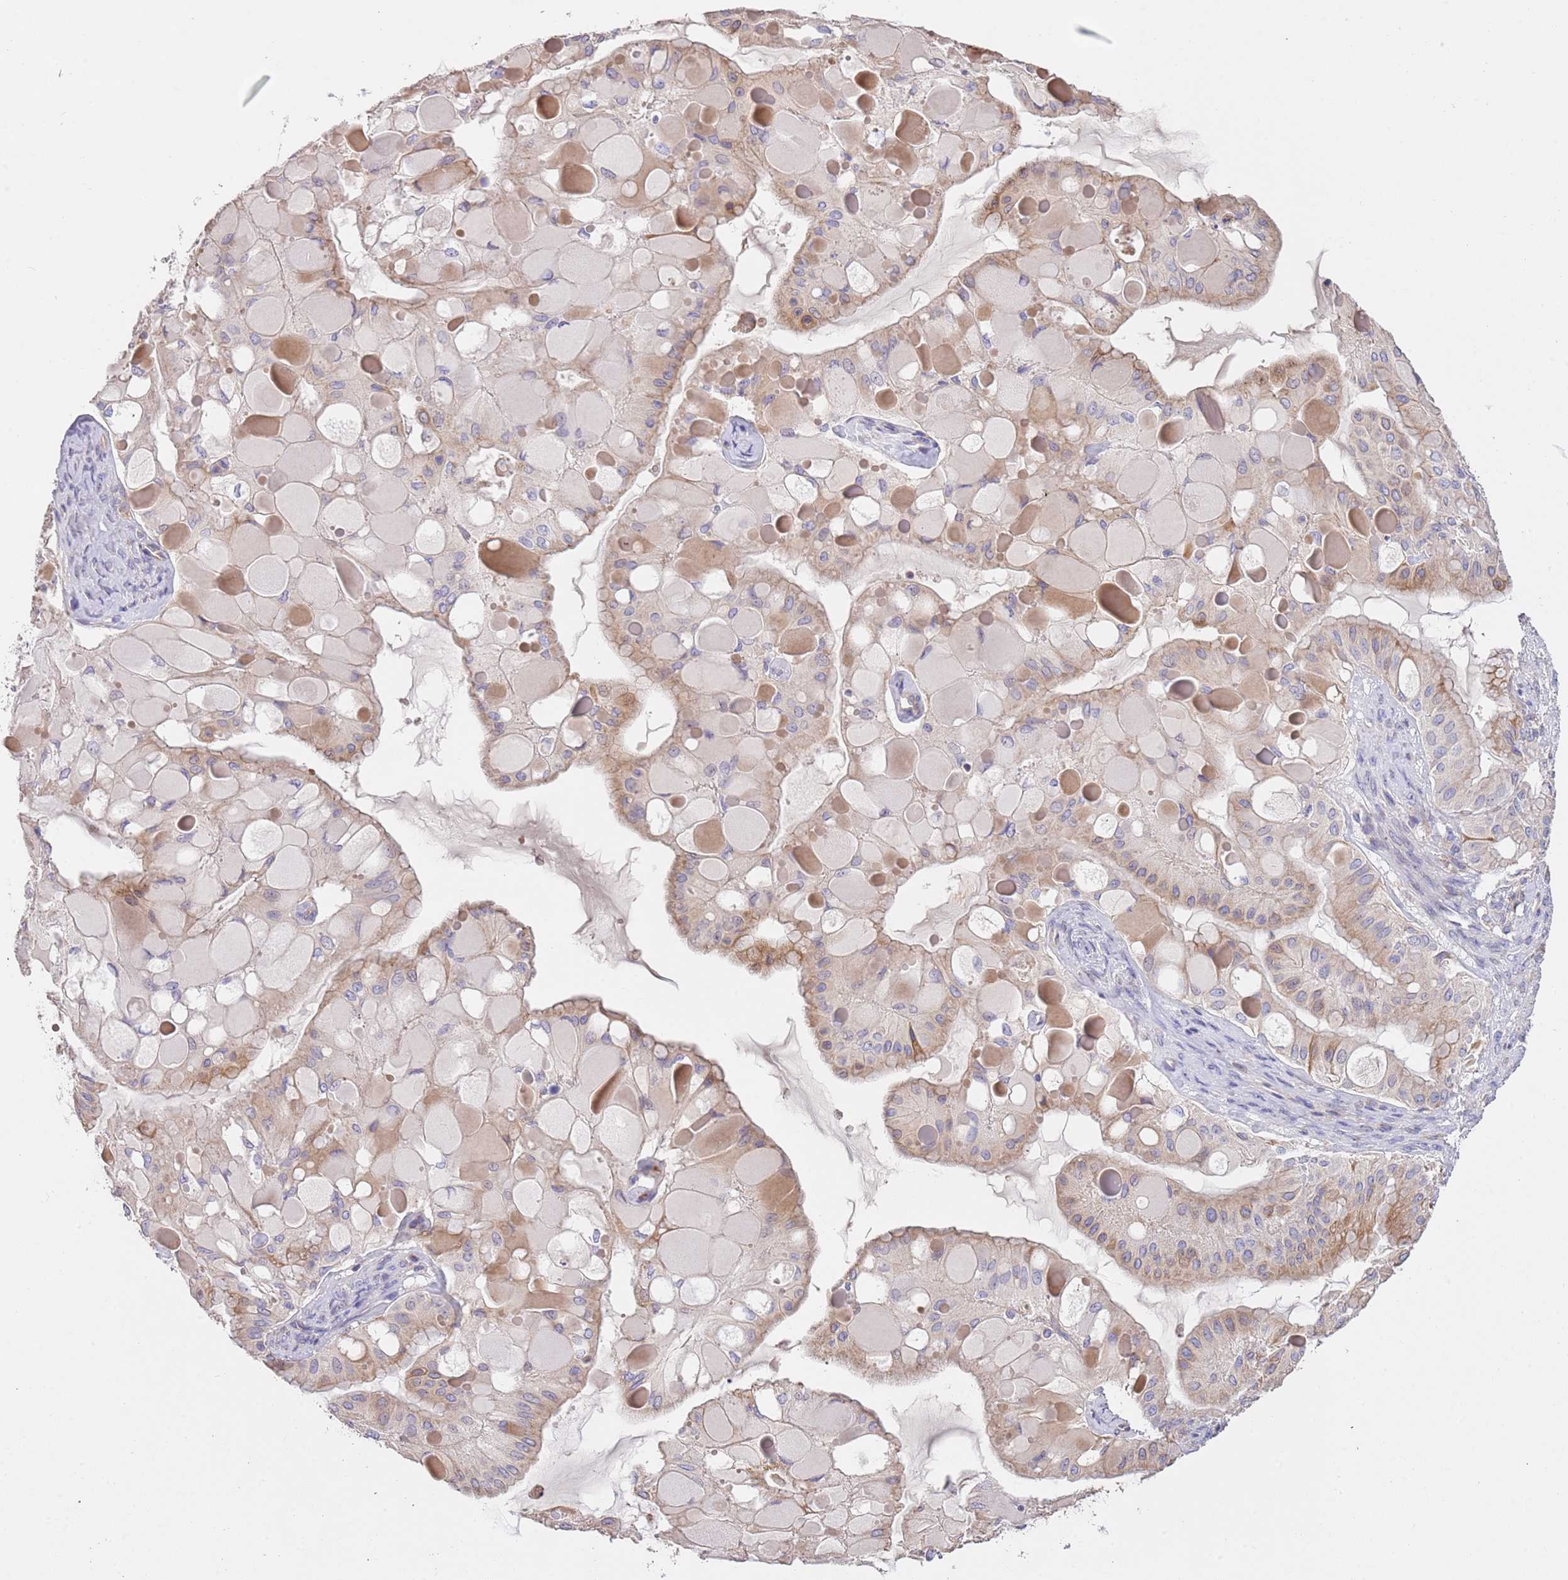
{"staining": {"intensity": "moderate", "quantity": "25%-75%", "location": "cytoplasmic/membranous"}, "tissue": "ovarian cancer", "cell_type": "Tumor cells", "image_type": "cancer", "snomed": [{"axis": "morphology", "description": "Cystadenocarcinoma, mucinous, NOS"}, {"axis": "topography", "description": "Ovary"}], "caption": "IHC of ovarian cancer (mucinous cystadenocarcinoma) displays medium levels of moderate cytoplasmic/membranous positivity in approximately 25%-75% of tumor cells.", "gene": "PIGA", "patient": {"sex": "female", "age": 61}}